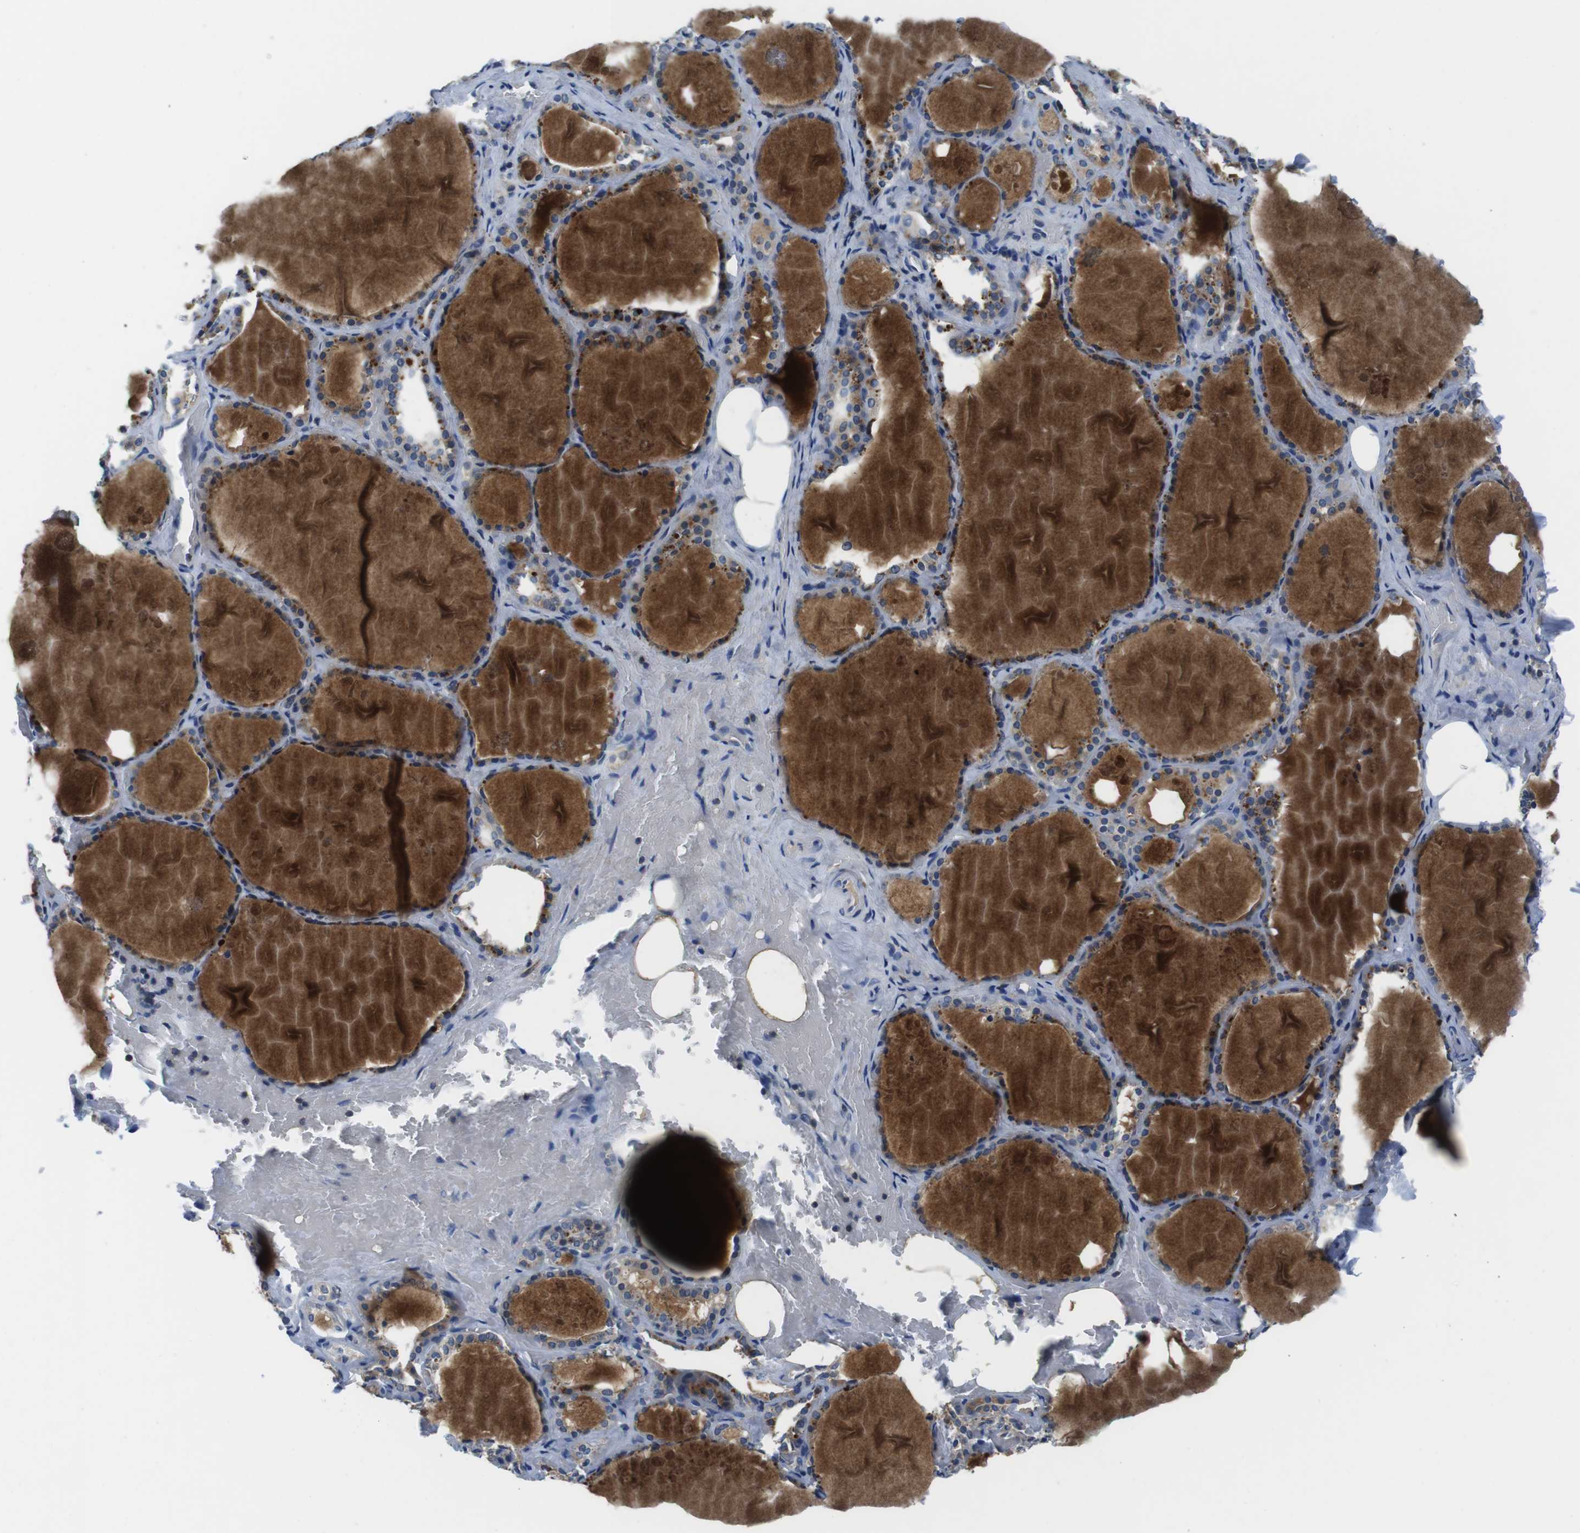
{"staining": {"intensity": "moderate", "quantity": "<25%", "location": "cytoplasmic/membranous"}, "tissue": "thyroid gland", "cell_type": "Glandular cells", "image_type": "normal", "snomed": [{"axis": "morphology", "description": "Normal tissue, NOS"}, {"axis": "topography", "description": "Thyroid gland"}], "caption": "About <25% of glandular cells in normal human thyroid gland display moderate cytoplasmic/membranous protein positivity as visualized by brown immunohistochemical staining.", "gene": "PIK3CD", "patient": {"sex": "male", "age": 61}}